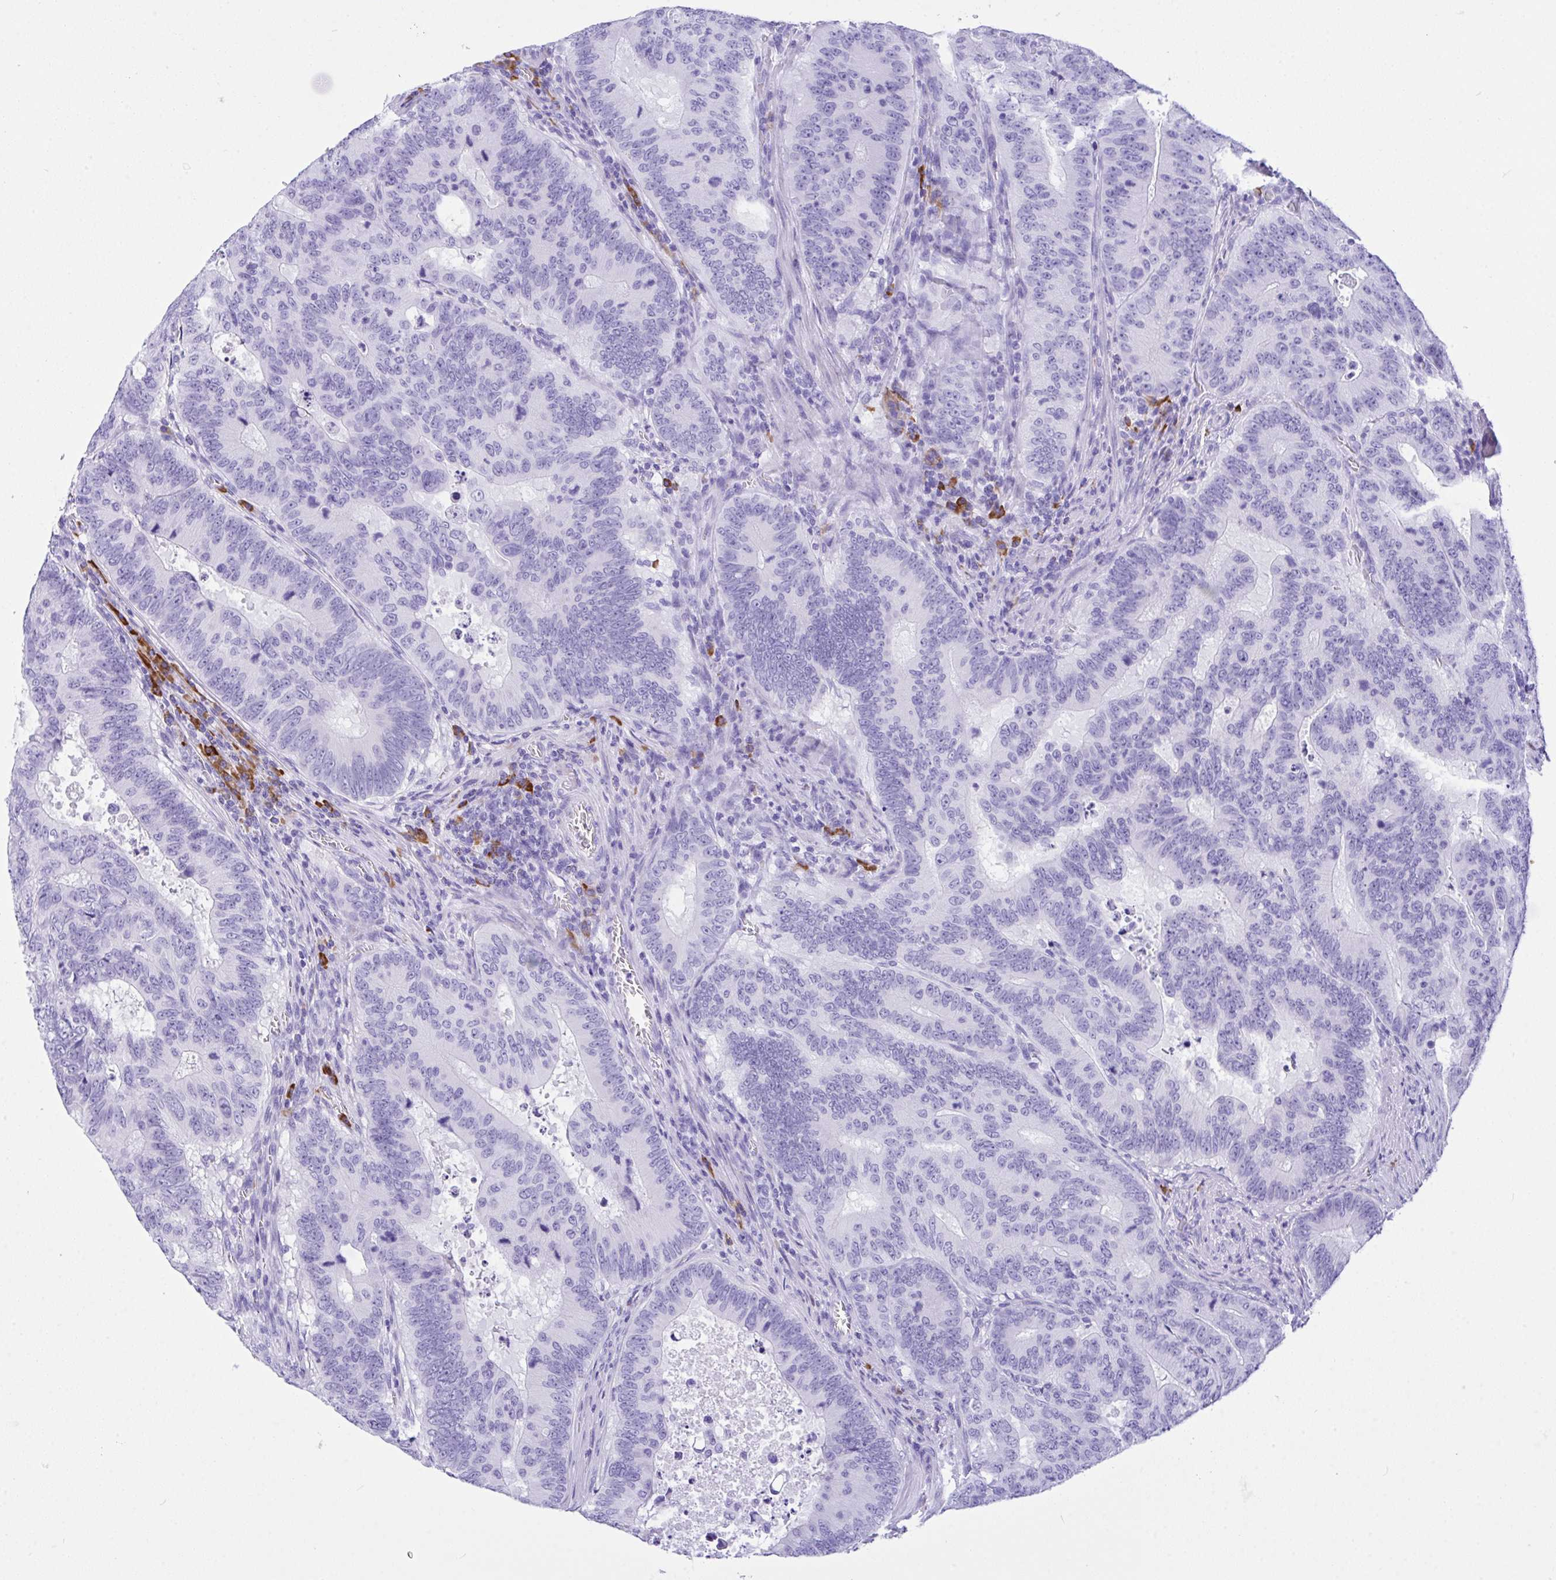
{"staining": {"intensity": "negative", "quantity": "none", "location": "none"}, "tissue": "colorectal cancer", "cell_type": "Tumor cells", "image_type": "cancer", "snomed": [{"axis": "morphology", "description": "Adenocarcinoma, NOS"}, {"axis": "topography", "description": "Colon"}], "caption": "High power microscopy photomicrograph of an IHC image of colorectal cancer, revealing no significant expression in tumor cells.", "gene": "BEST4", "patient": {"sex": "male", "age": 62}}